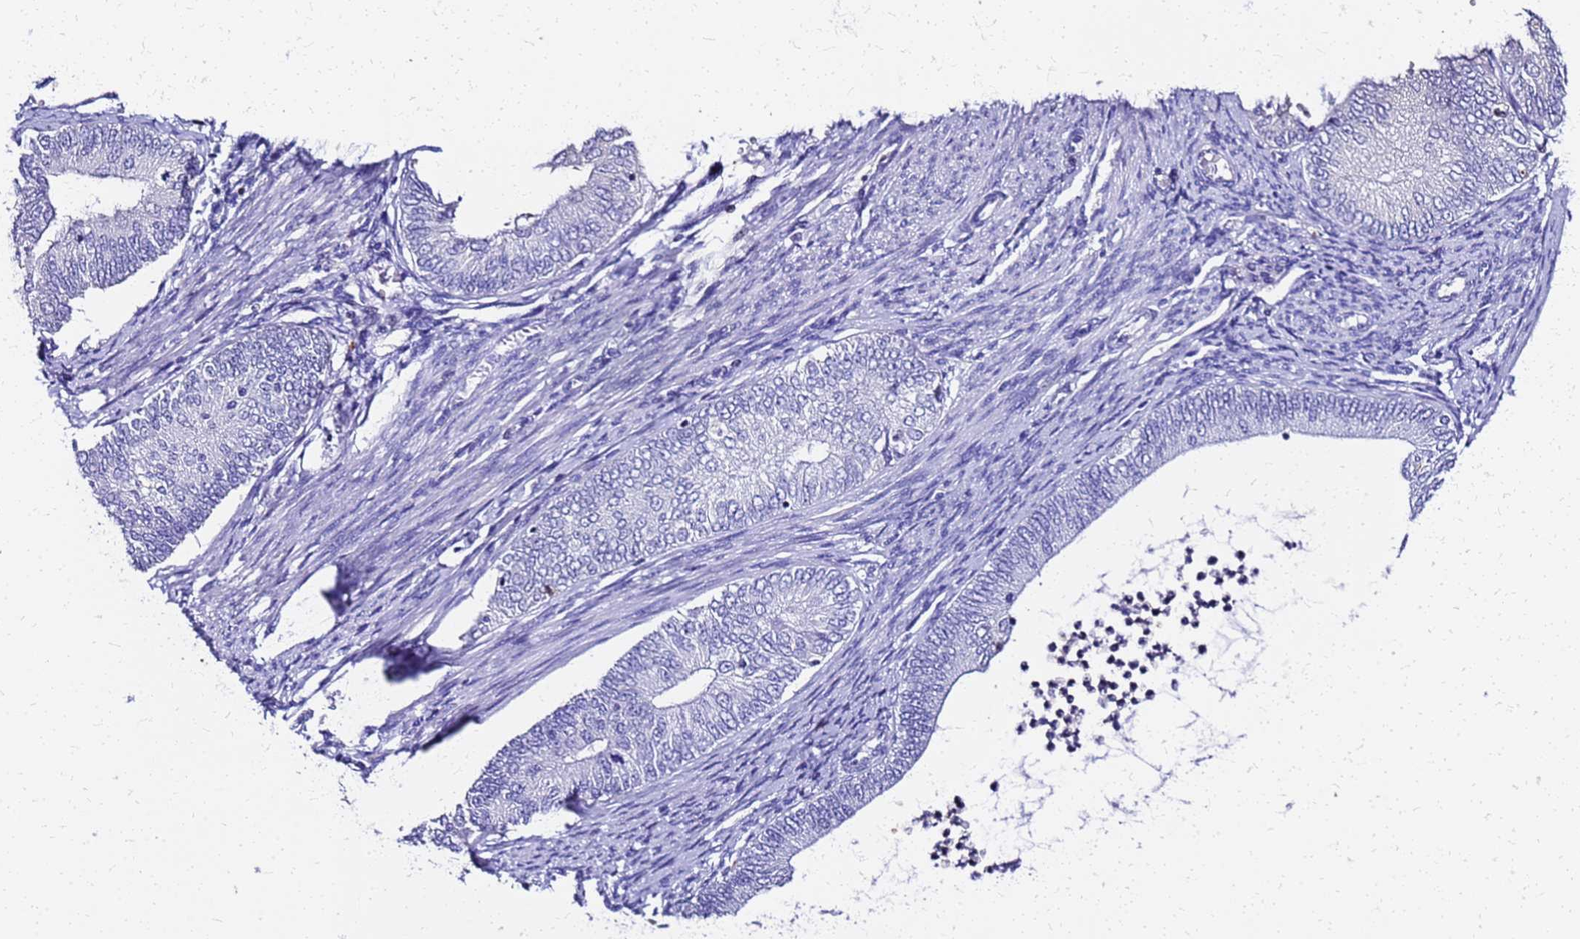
{"staining": {"intensity": "negative", "quantity": "none", "location": "none"}, "tissue": "endometrial cancer", "cell_type": "Tumor cells", "image_type": "cancer", "snomed": [{"axis": "morphology", "description": "Adenocarcinoma, NOS"}, {"axis": "topography", "description": "Endometrium"}], "caption": "Protein analysis of endometrial cancer displays no significant staining in tumor cells.", "gene": "SMIM21", "patient": {"sex": "female", "age": 68}}